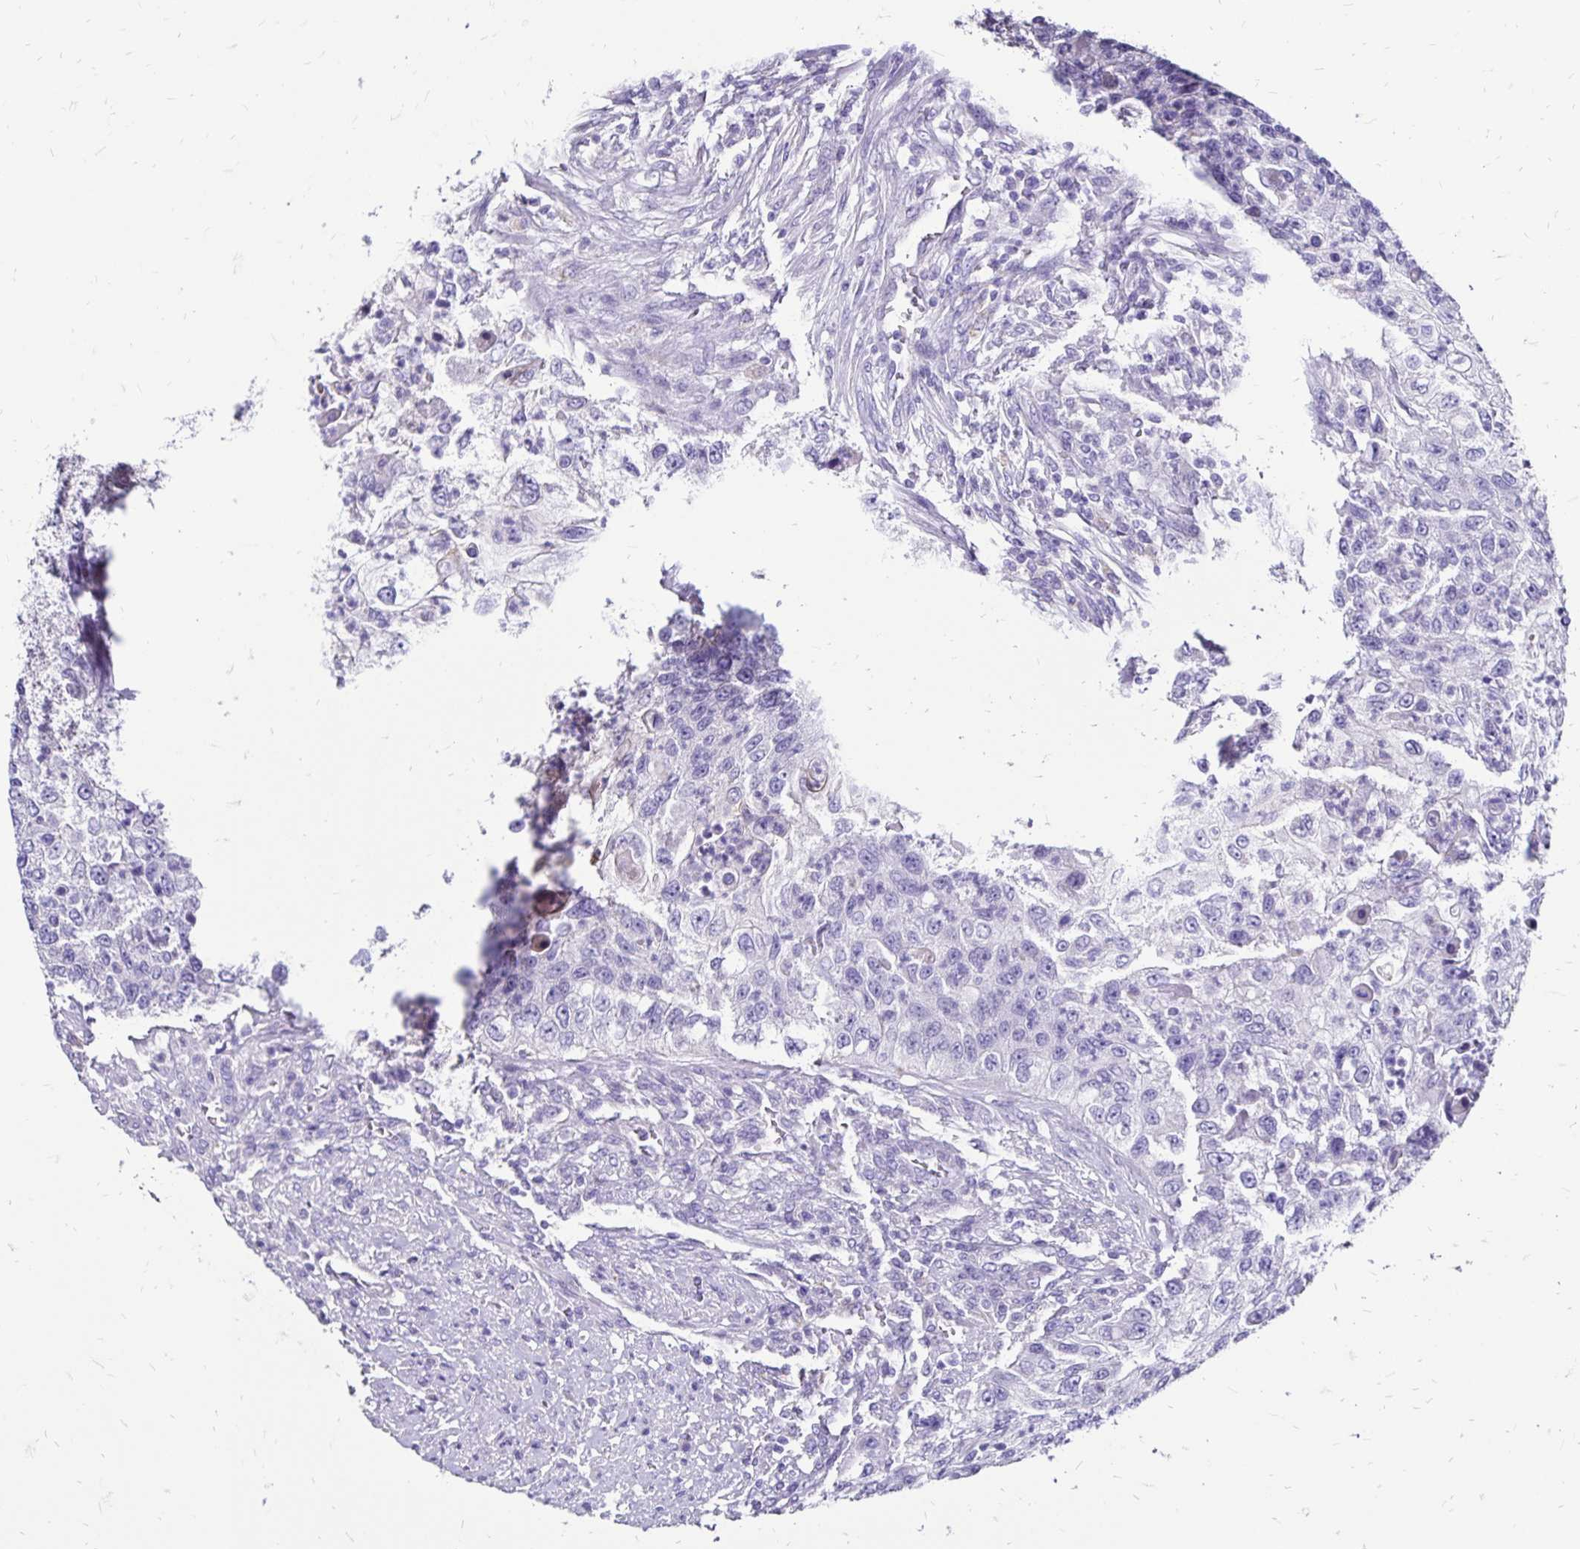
{"staining": {"intensity": "negative", "quantity": "none", "location": "none"}, "tissue": "urothelial cancer", "cell_type": "Tumor cells", "image_type": "cancer", "snomed": [{"axis": "morphology", "description": "Urothelial carcinoma, High grade"}, {"axis": "topography", "description": "Urinary bladder"}], "caption": "A high-resolution micrograph shows immunohistochemistry staining of urothelial carcinoma (high-grade), which demonstrates no significant positivity in tumor cells. The staining is performed using DAB brown chromogen with nuclei counter-stained in using hematoxylin.", "gene": "EVPL", "patient": {"sex": "female", "age": 60}}